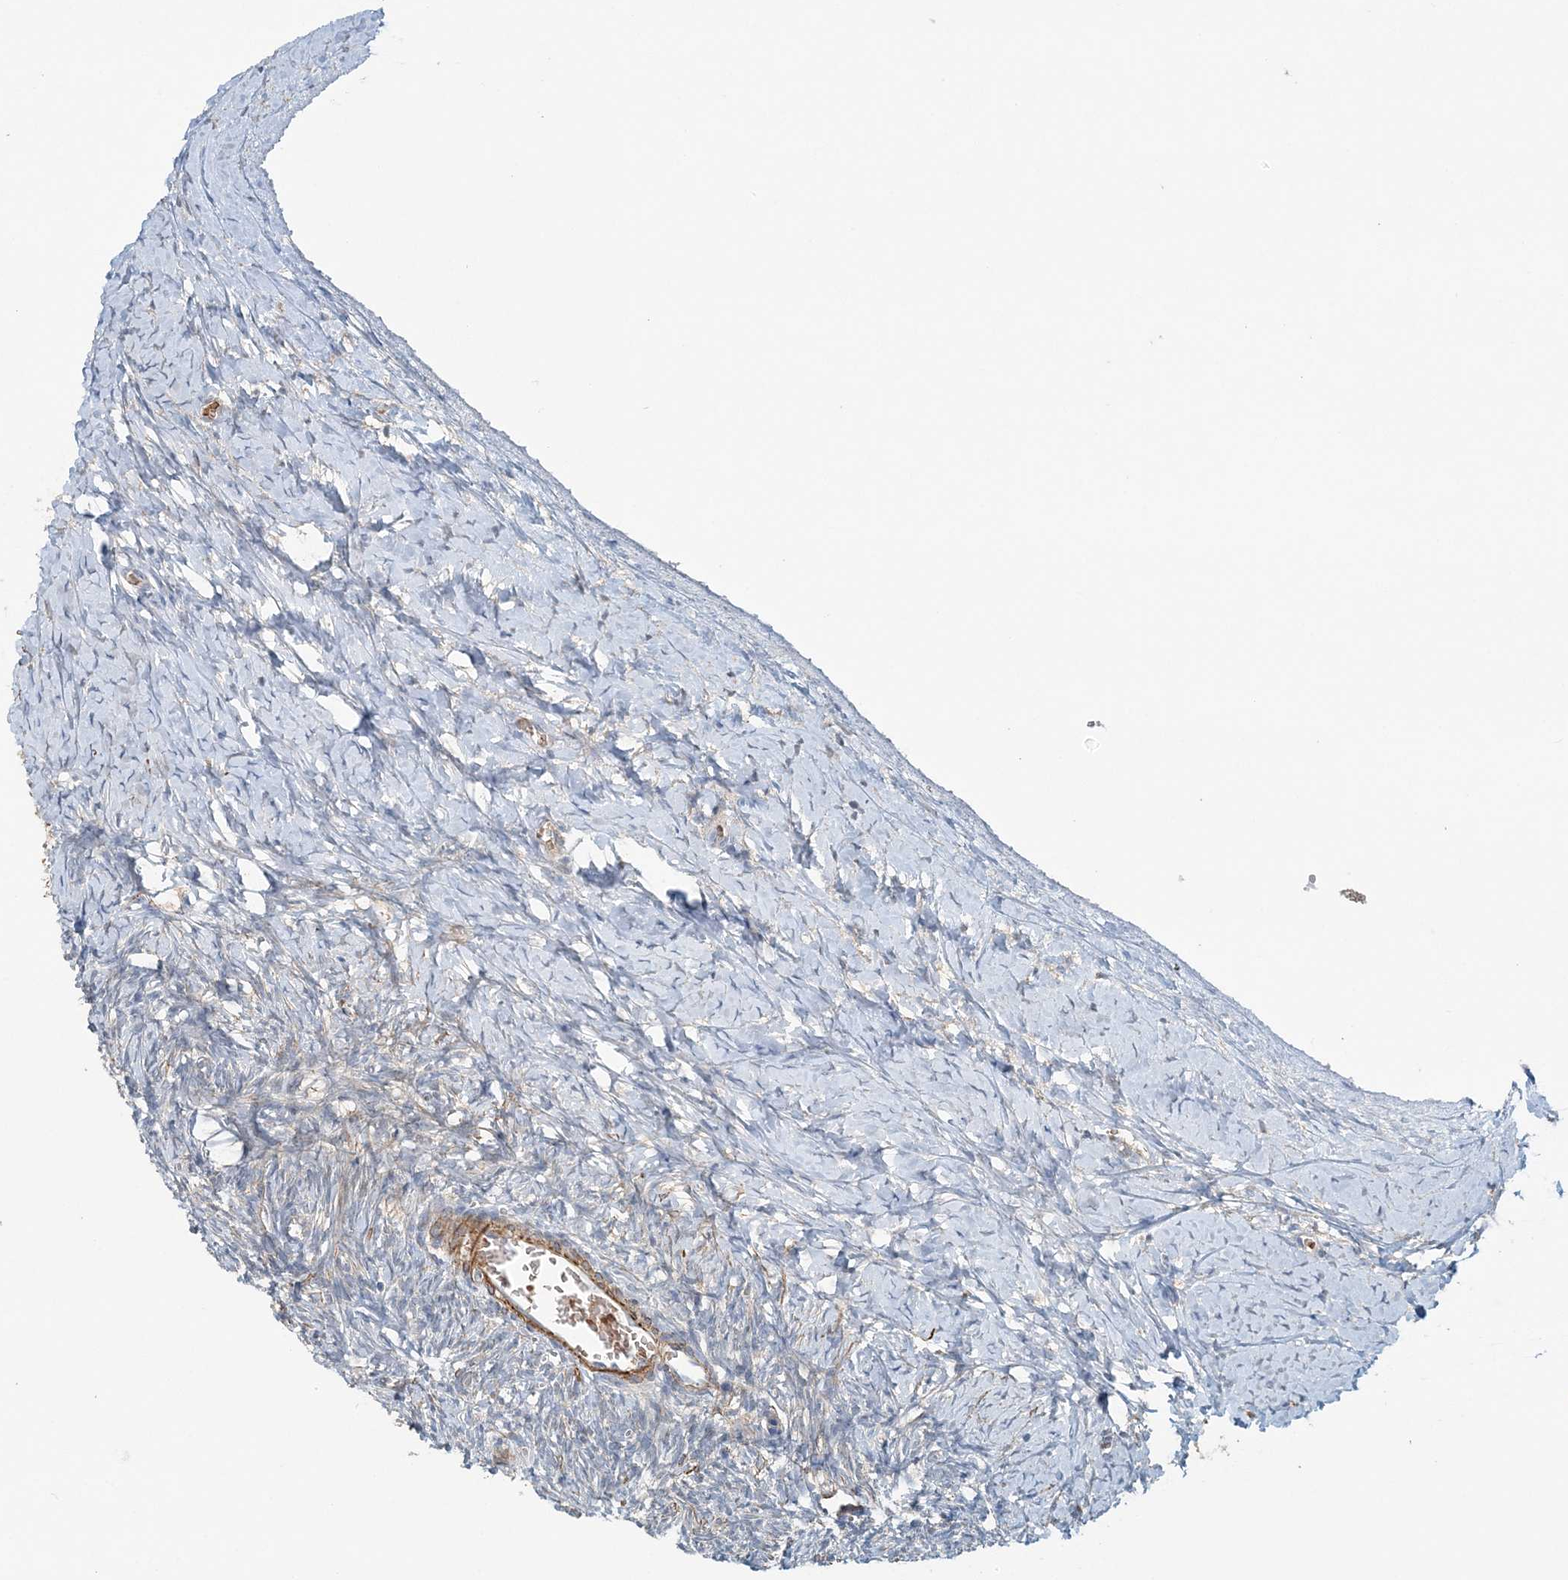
{"staining": {"intensity": "negative", "quantity": "none", "location": "none"}, "tissue": "ovary", "cell_type": "Ovarian stroma cells", "image_type": "normal", "snomed": [{"axis": "morphology", "description": "Normal tissue, NOS"}, {"axis": "morphology", "description": "Developmental malformation"}, {"axis": "topography", "description": "Ovary"}], "caption": "High magnification brightfield microscopy of benign ovary stained with DAB (brown) and counterstained with hematoxylin (blue): ovarian stroma cells show no significant positivity. (Brightfield microscopy of DAB immunohistochemistry at high magnification).", "gene": "TTI1", "patient": {"sex": "female", "age": 39}}